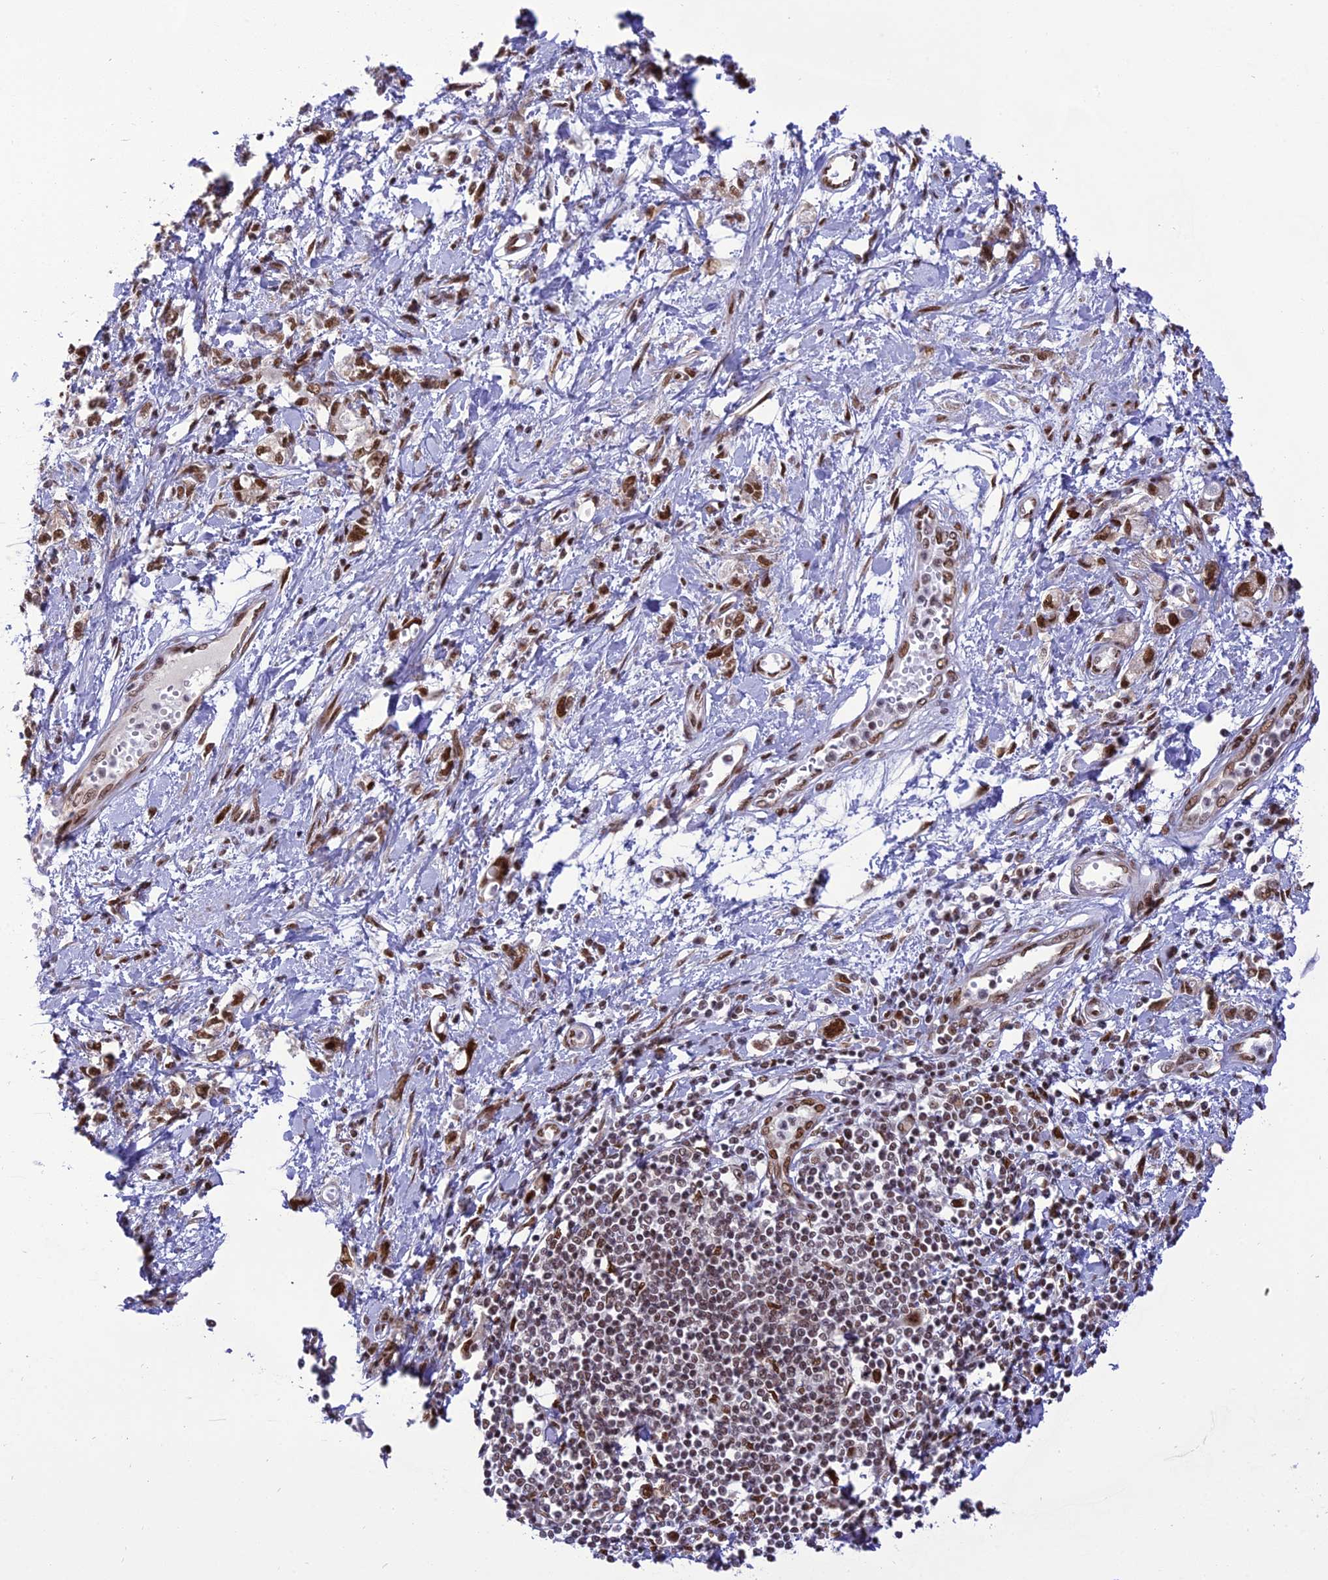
{"staining": {"intensity": "moderate", "quantity": ">75%", "location": "nuclear"}, "tissue": "stomach cancer", "cell_type": "Tumor cells", "image_type": "cancer", "snomed": [{"axis": "morphology", "description": "Adenocarcinoma, NOS"}, {"axis": "topography", "description": "Stomach"}], "caption": "Immunohistochemistry (IHC) staining of stomach cancer (adenocarcinoma), which displays medium levels of moderate nuclear positivity in approximately >75% of tumor cells indicating moderate nuclear protein positivity. The staining was performed using DAB (3,3'-diaminobenzidine) (brown) for protein detection and nuclei were counterstained in hematoxylin (blue).", "gene": "DDX1", "patient": {"sex": "female", "age": 76}}